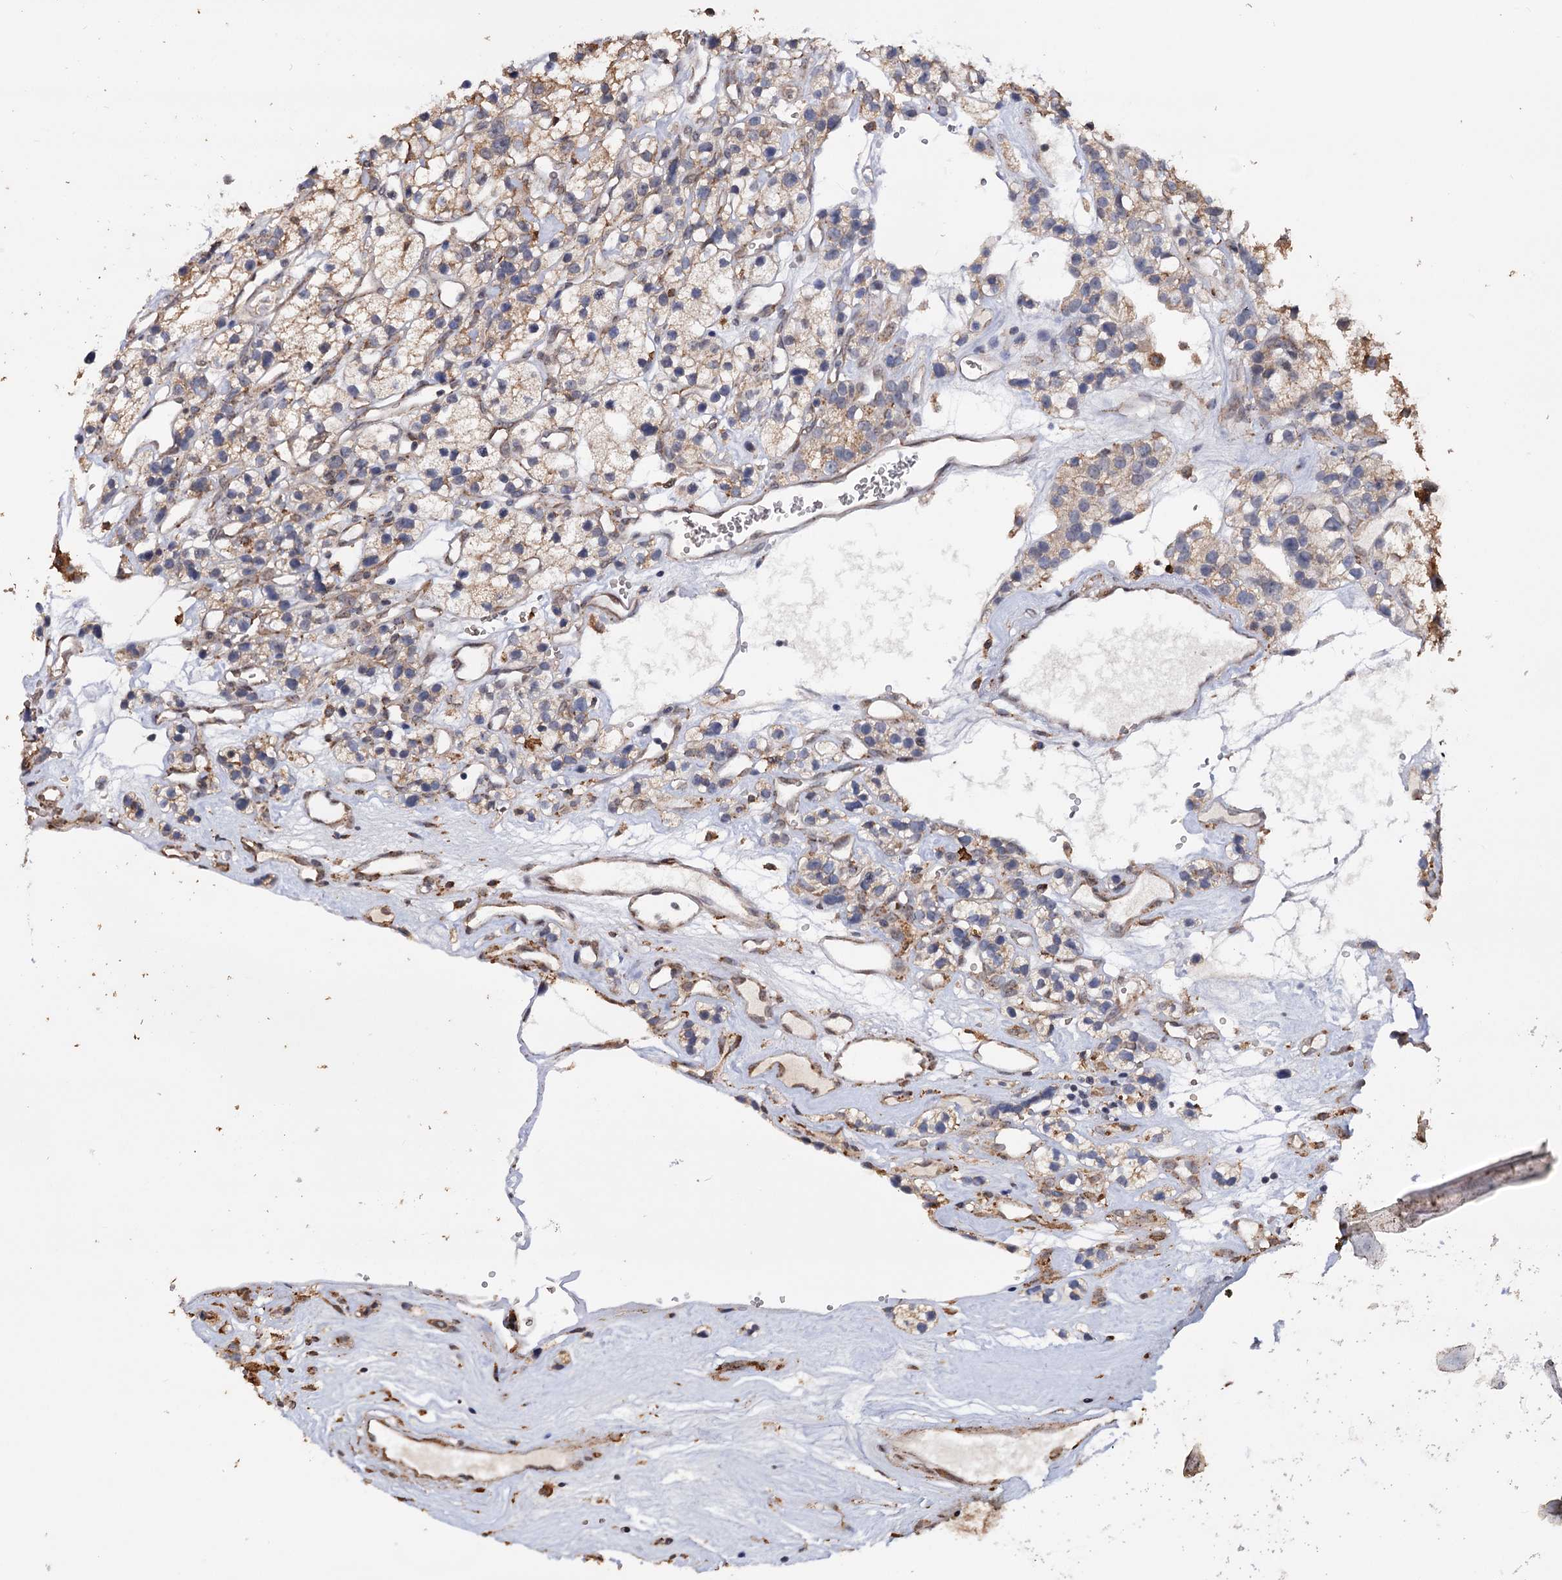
{"staining": {"intensity": "weak", "quantity": ">75%", "location": "cytoplasmic/membranous"}, "tissue": "renal cancer", "cell_type": "Tumor cells", "image_type": "cancer", "snomed": [{"axis": "morphology", "description": "Adenocarcinoma, NOS"}, {"axis": "topography", "description": "Kidney"}], "caption": "Immunohistochemistry (IHC) staining of renal cancer (adenocarcinoma), which shows low levels of weak cytoplasmic/membranous positivity in approximately >75% of tumor cells indicating weak cytoplasmic/membranous protein positivity. The staining was performed using DAB (brown) for protein detection and nuclei were counterstained in hematoxylin (blue).", "gene": "TBC1D12", "patient": {"sex": "female", "age": 57}}